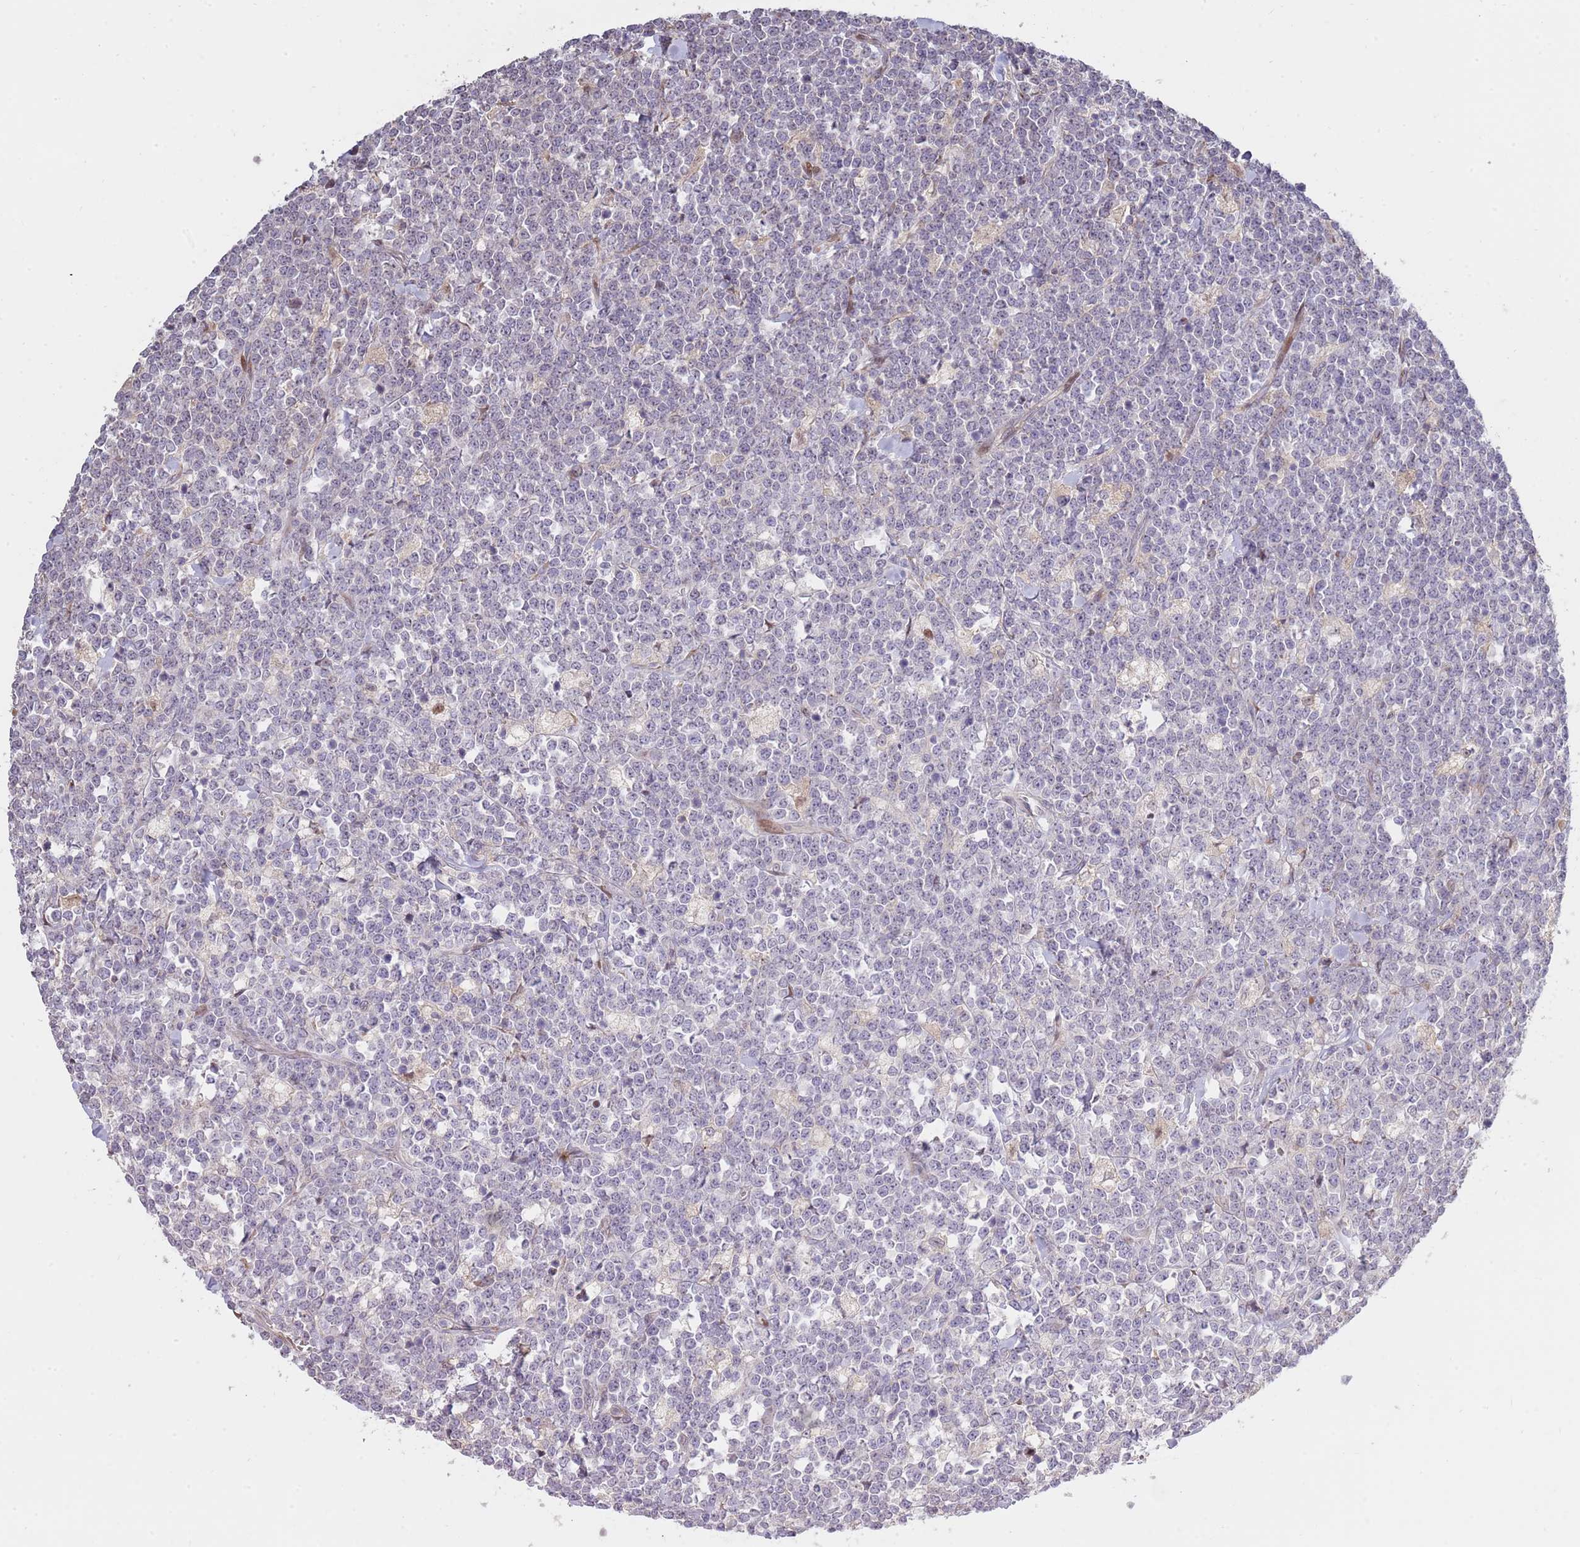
{"staining": {"intensity": "negative", "quantity": "none", "location": "none"}, "tissue": "lymphoma", "cell_type": "Tumor cells", "image_type": "cancer", "snomed": [{"axis": "morphology", "description": "Malignant lymphoma, non-Hodgkin's type, High grade"}, {"axis": "topography", "description": "Small intestine"}], "caption": "The histopathology image shows no significant expression in tumor cells of malignant lymphoma, non-Hodgkin's type (high-grade). (IHC, brightfield microscopy, high magnification).", "gene": "SYNDIG1L", "patient": {"sex": "male", "age": 8}}